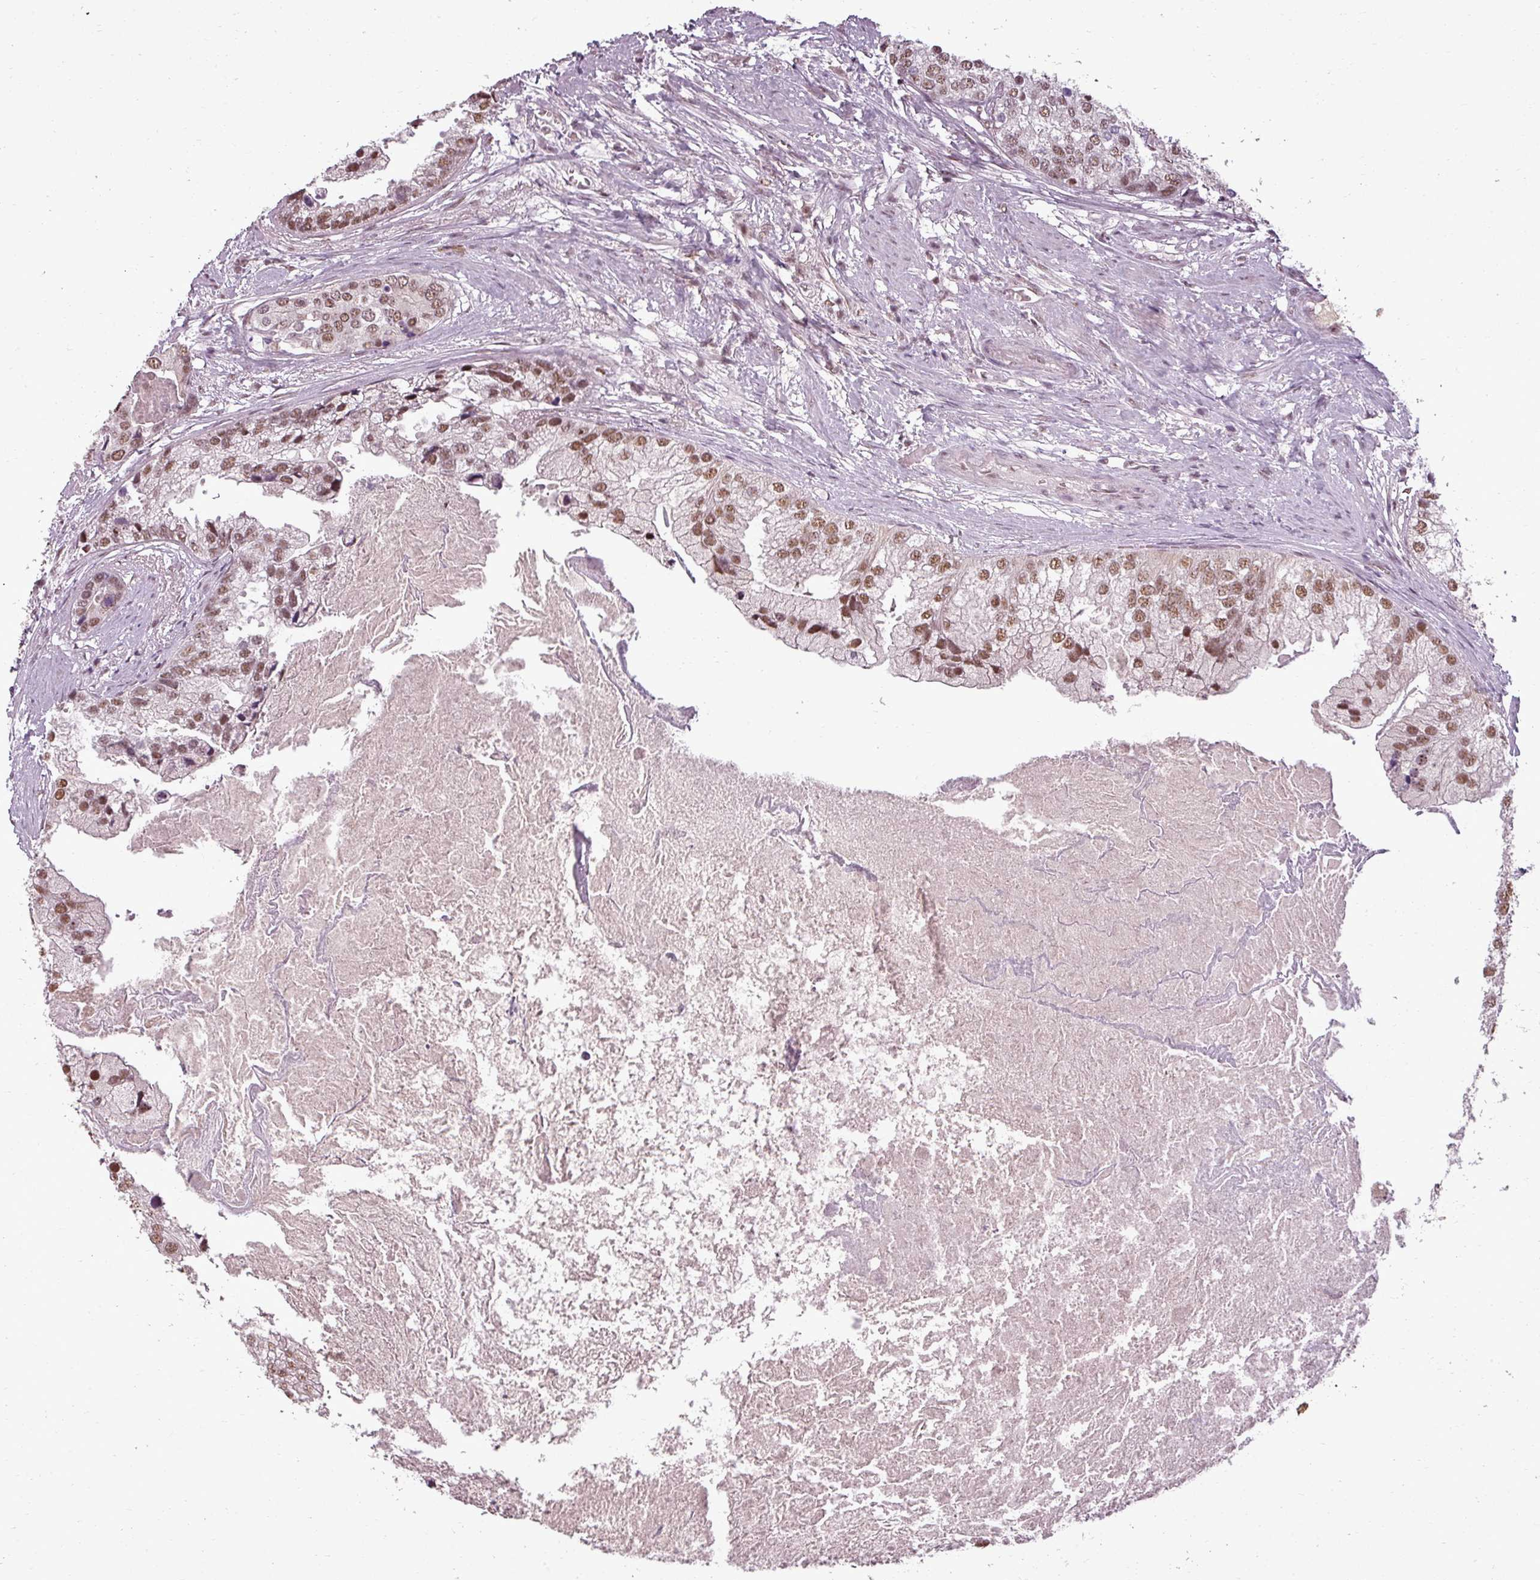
{"staining": {"intensity": "moderate", "quantity": ">75%", "location": "nuclear"}, "tissue": "prostate cancer", "cell_type": "Tumor cells", "image_type": "cancer", "snomed": [{"axis": "morphology", "description": "Adenocarcinoma, High grade"}, {"axis": "topography", "description": "Prostate"}], "caption": "Tumor cells demonstrate medium levels of moderate nuclear positivity in about >75% of cells in human prostate high-grade adenocarcinoma.", "gene": "BCAS3", "patient": {"sex": "male", "age": 62}}